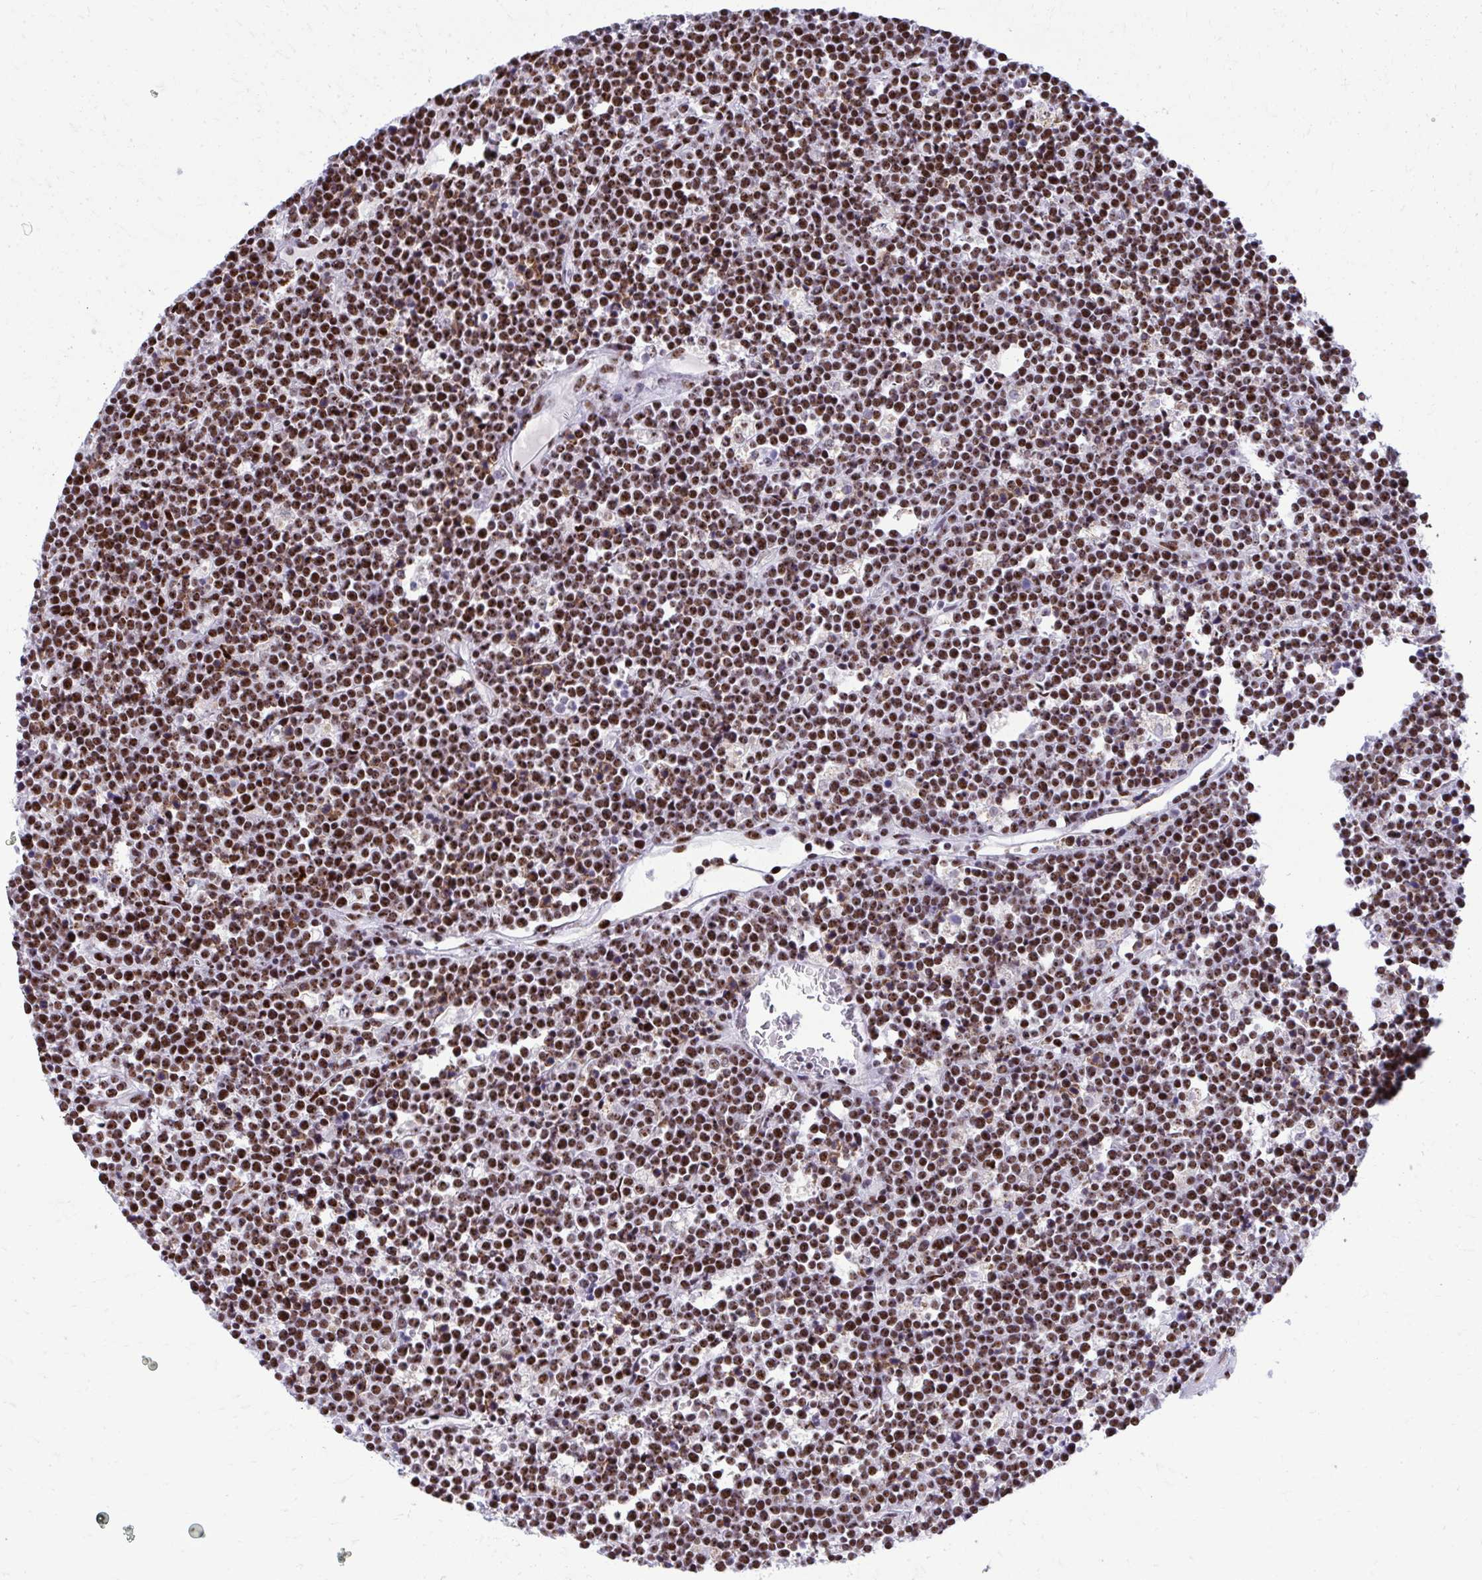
{"staining": {"intensity": "strong", "quantity": ">75%", "location": "nuclear"}, "tissue": "lymphoma", "cell_type": "Tumor cells", "image_type": "cancer", "snomed": [{"axis": "morphology", "description": "Malignant lymphoma, non-Hodgkin's type, High grade"}, {"axis": "topography", "description": "Ovary"}], "caption": "The immunohistochemical stain labels strong nuclear positivity in tumor cells of high-grade malignant lymphoma, non-Hodgkin's type tissue.", "gene": "PELP1", "patient": {"sex": "female", "age": 56}}